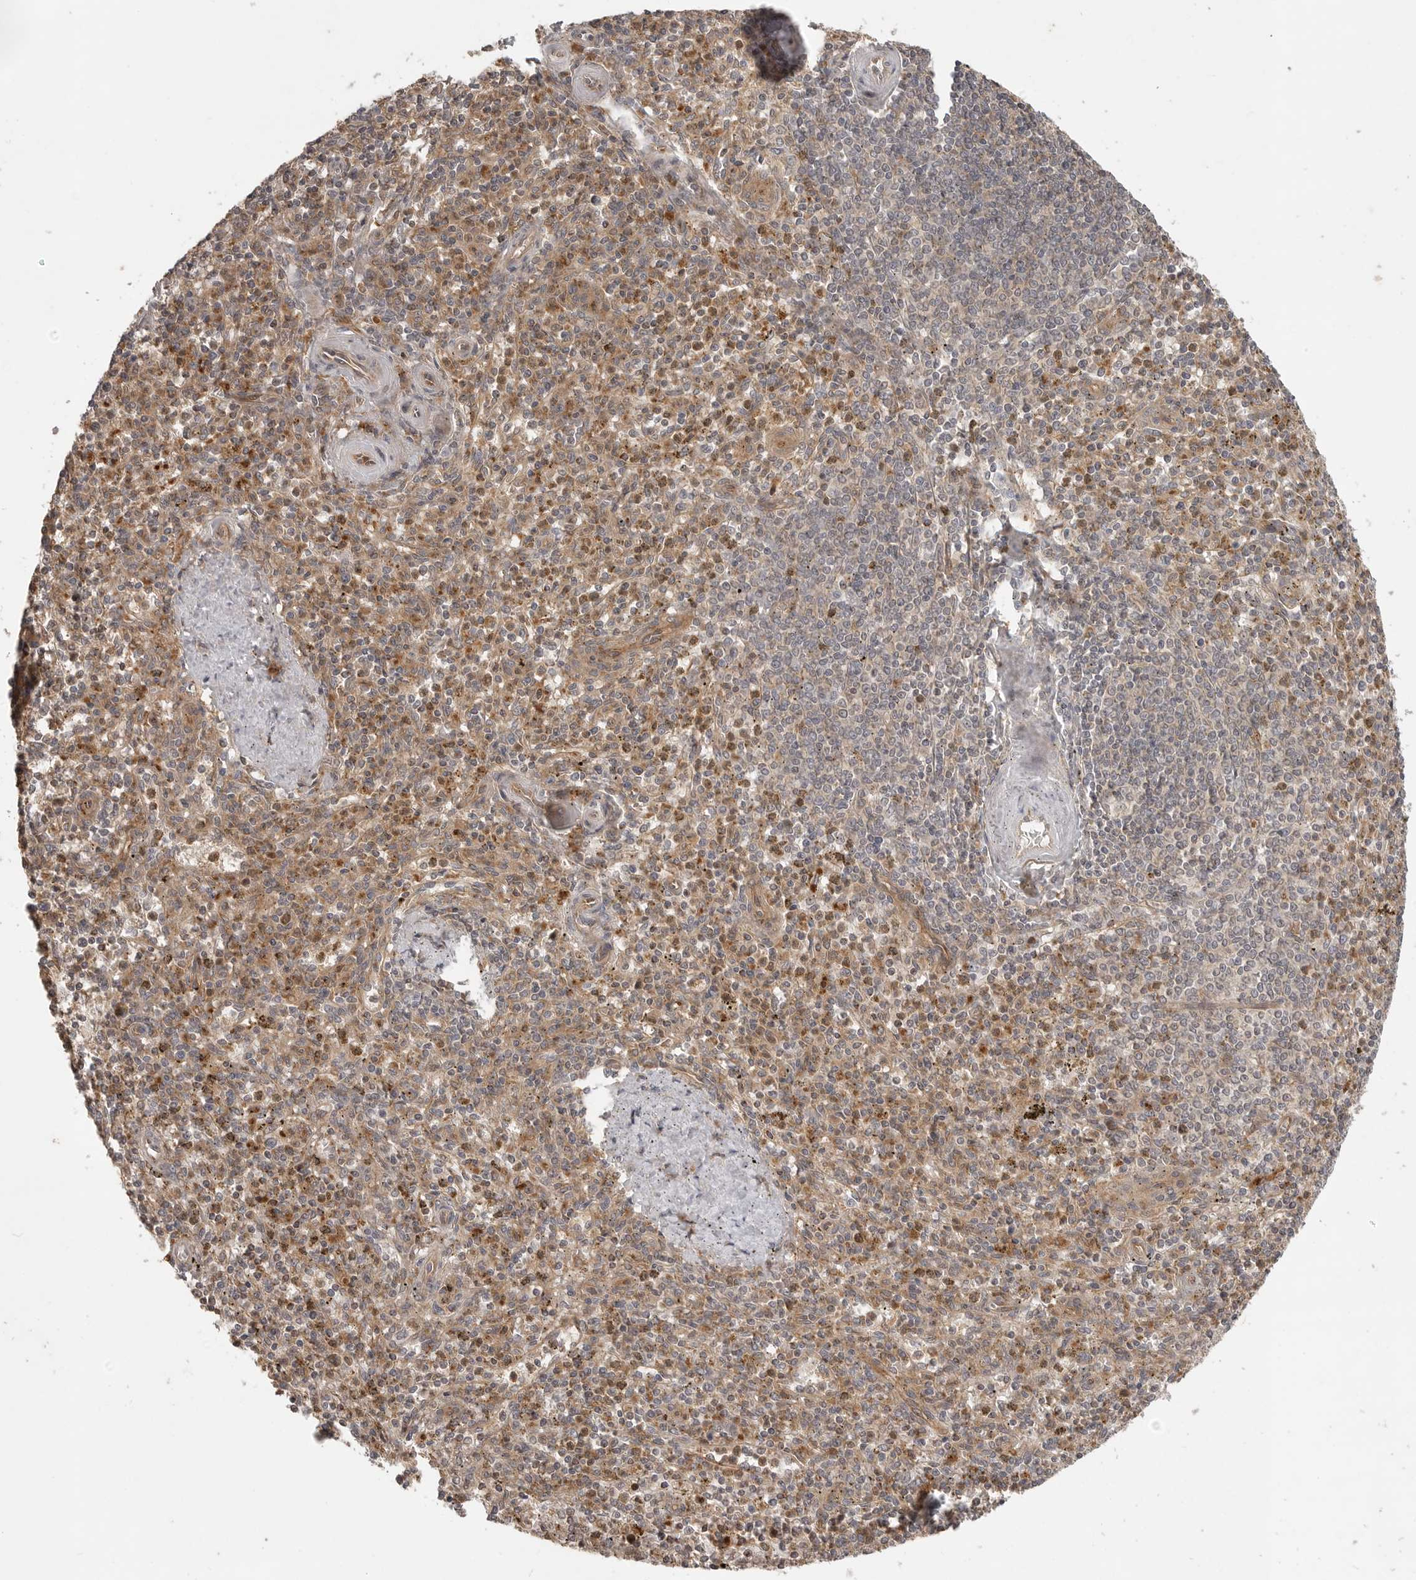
{"staining": {"intensity": "moderate", "quantity": "25%-75%", "location": "cytoplasmic/membranous"}, "tissue": "spleen", "cell_type": "Cells in red pulp", "image_type": "normal", "snomed": [{"axis": "morphology", "description": "Normal tissue, NOS"}, {"axis": "topography", "description": "Spleen"}], "caption": "Moderate cytoplasmic/membranous protein positivity is present in approximately 25%-75% of cells in red pulp in spleen.", "gene": "ZNF232", "patient": {"sex": "male", "age": 72}}